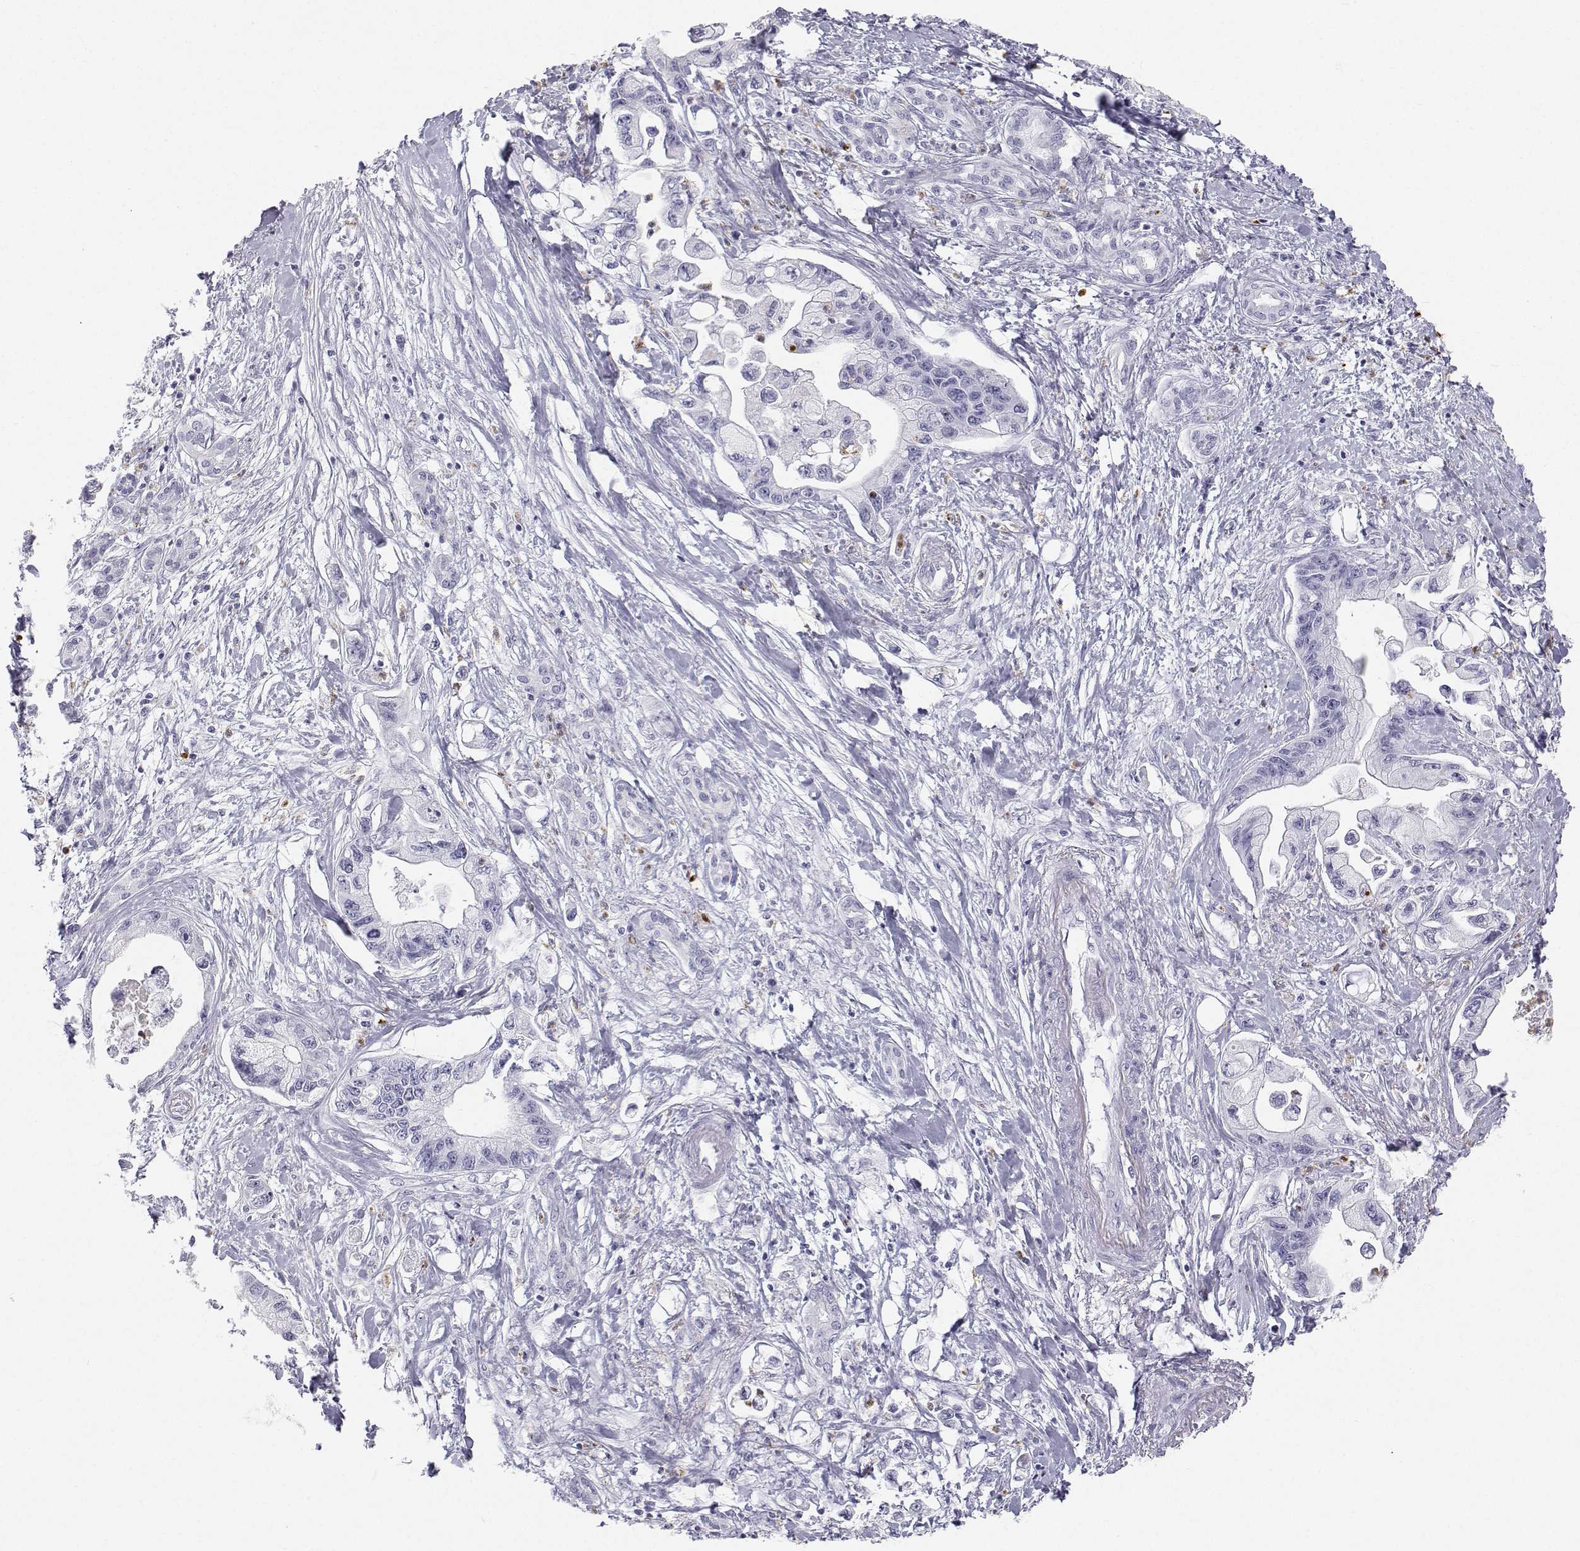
{"staining": {"intensity": "negative", "quantity": "none", "location": "none"}, "tissue": "pancreatic cancer", "cell_type": "Tumor cells", "image_type": "cancer", "snomed": [{"axis": "morphology", "description": "Adenocarcinoma, NOS"}, {"axis": "topography", "description": "Pancreas"}], "caption": "Tumor cells show no significant positivity in adenocarcinoma (pancreatic).", "gene": "SFTPB", "patient": {"sex": "male", "age": 61}}